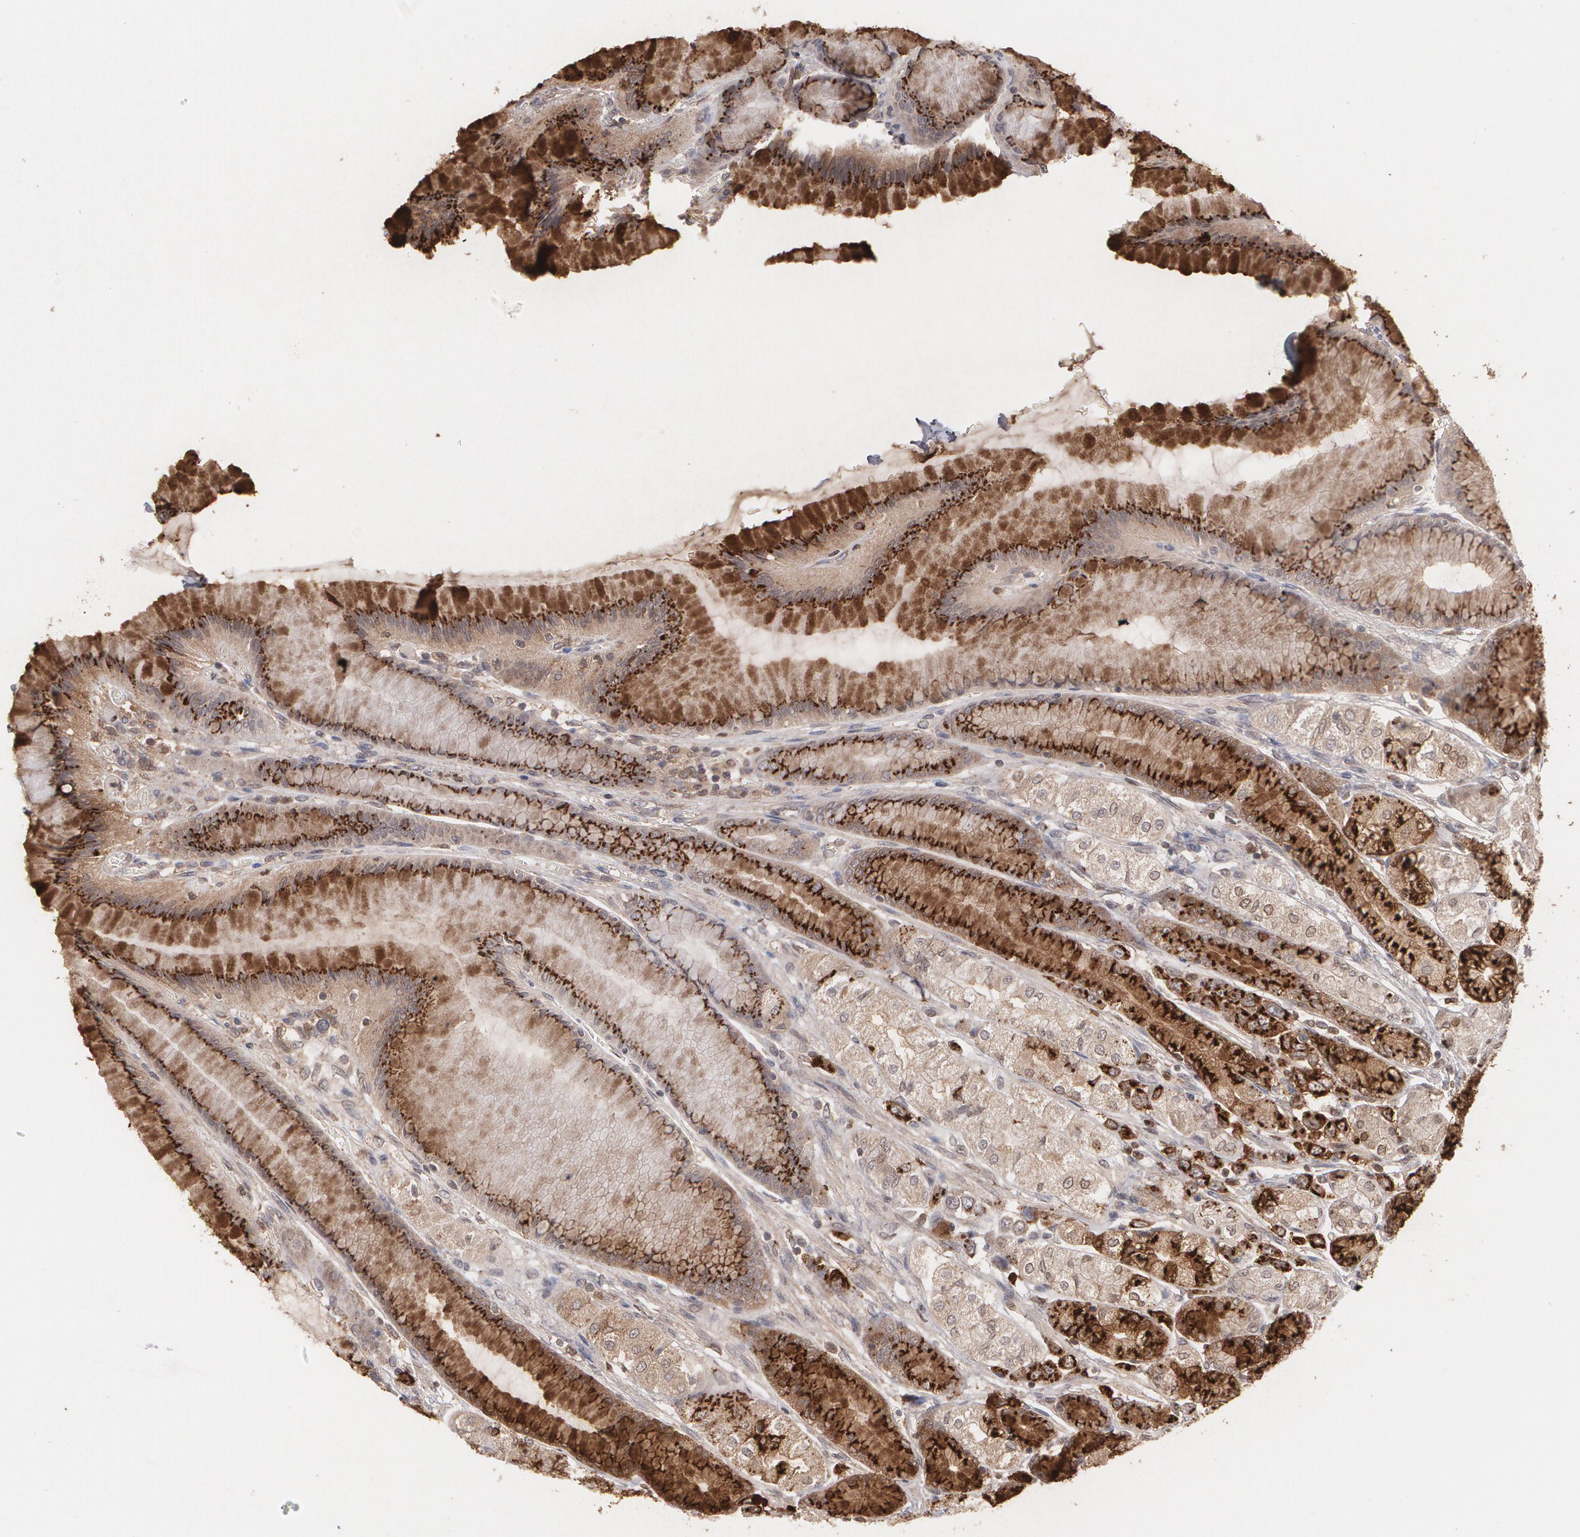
{"staining": {"intensity": "strong", "quantity": "<25%", "location": "cytoplasmic/membranous"}, "tissue": "stomach", "cell_type": "Glandular cells", "image_type": "normal", "snomed": [{"axis": "morphology", "description": "Normal tissue, NOS"}, {"axis": "morphology", "description": "Adenocarcinoma, NOS"}, {"axis": "topography", "description": "Stomach"}, {"axis": "topography", "description": "Stomach, lower"}], "caption": "Strong cytoplasmic/membranous protein staining is present in approximately <25% of glandular cells in stomach.", "gene": "HTT", "patient": {"sex": "female", "age": 65}}